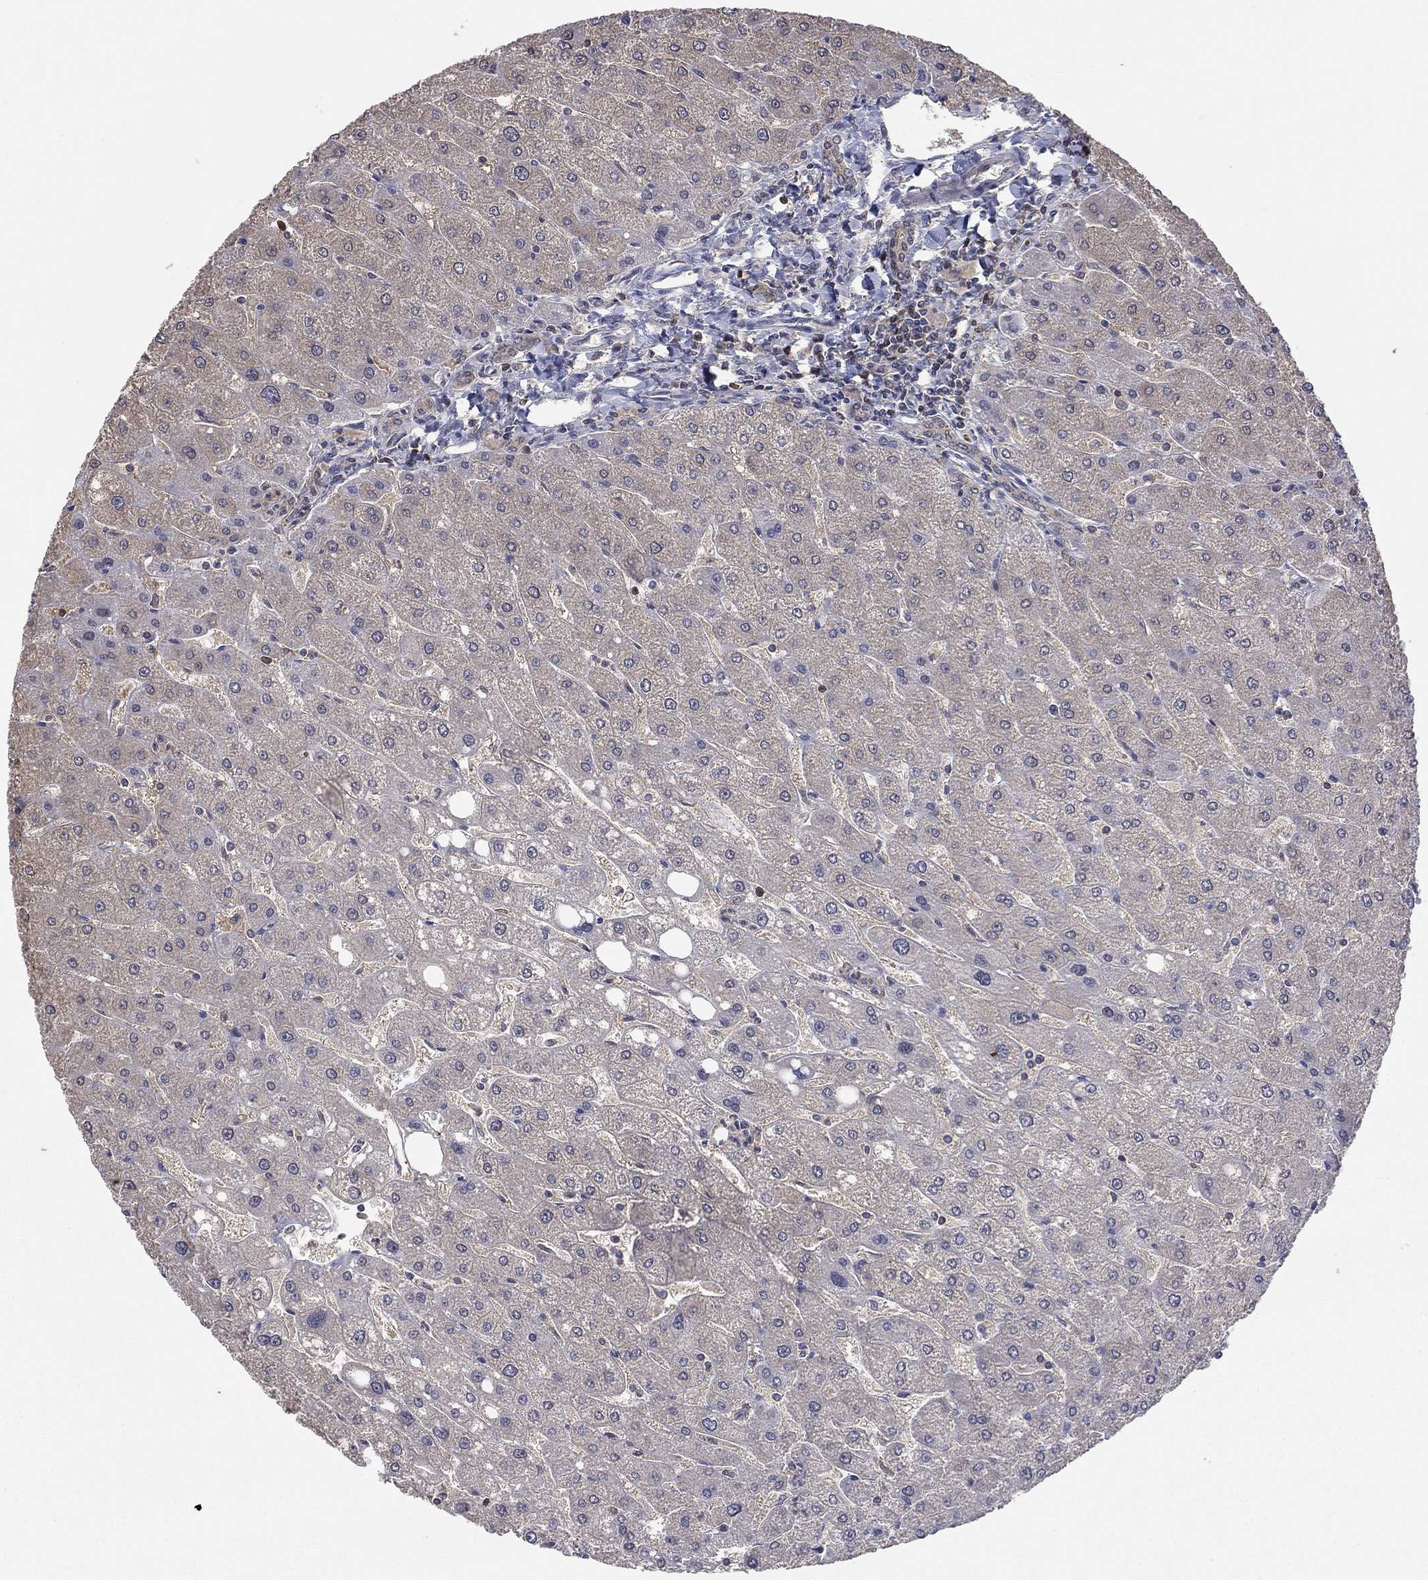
{"staining": {"intensity": "negative", "quantity": "none", "location": "none"}, "tissue": "liver", "cell_type": "Cholangiocytes", "image_type": "normal", "snomed": [{"axis": "morphology", "description": "Normal tissue, NOS"}, {"axis": "topography", "description": "Liver"}], "caption": "Immunohistochemistry (IHC) of normal human liver displays no expression in cholangiocytes.", "gene": "RNF114", "patient": {"sex": "male", "age": 67}}